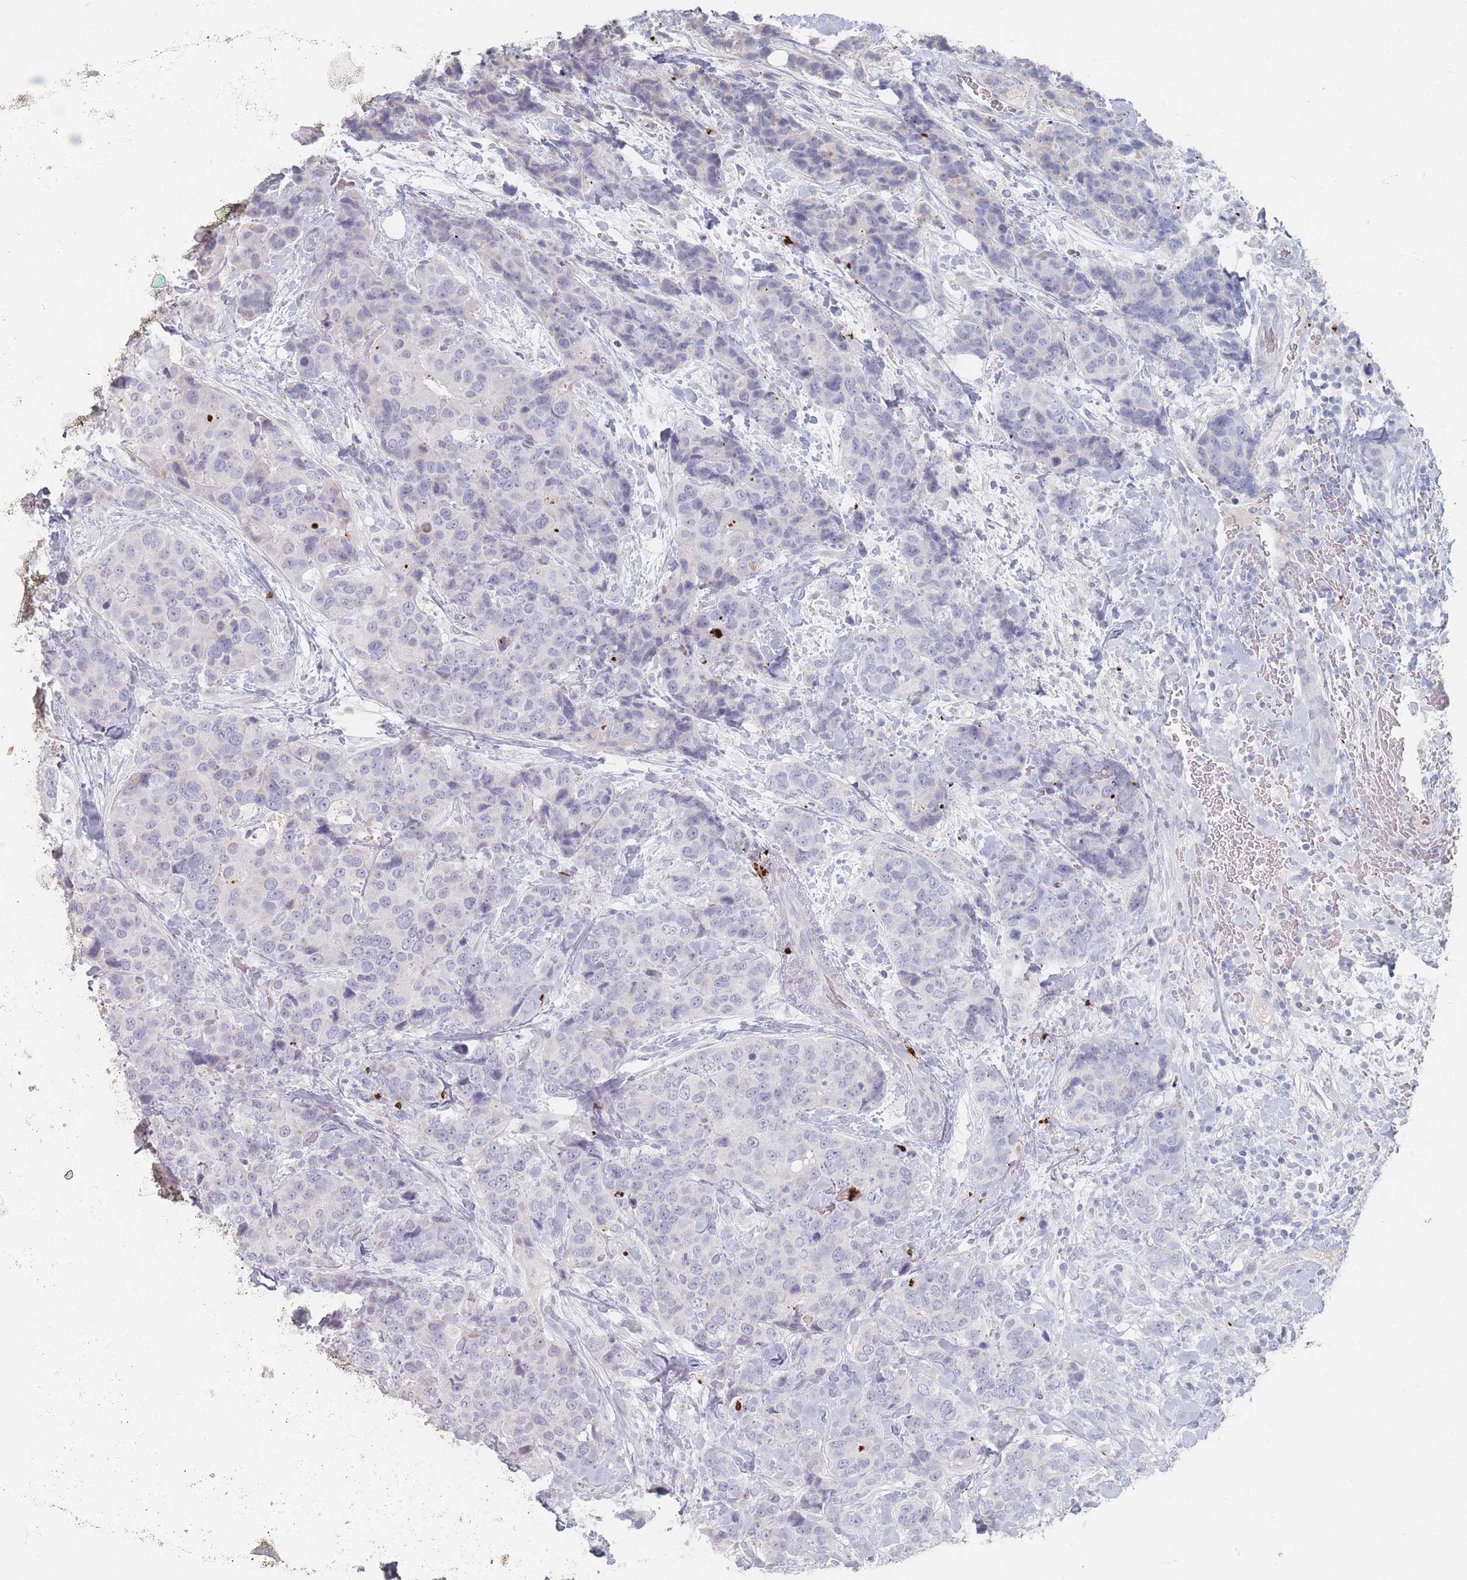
{"staining": {"intensity": "negative", "quantity": "none", "location": "none"}, "tissue": "breast cancer", "cell_type": "Tumor cells", "image_type": "cancer", "snomed": [{"axis": "morphology", "description": "Lobular carcinoma"}, {"axis": "topography", "description": "Breast"}], "caption": "Immunohistochemistry (IHC) histopathology image of neoplastic tissue: breast lobular carcinoma stained with DAB (3,3'-diaminobenzidine) demonstrates no significant protein staining in tumor cells. Nuclei are stained in blue.", "gene": "HELZ2", "patient": {"sex": "female", "age": 59}}